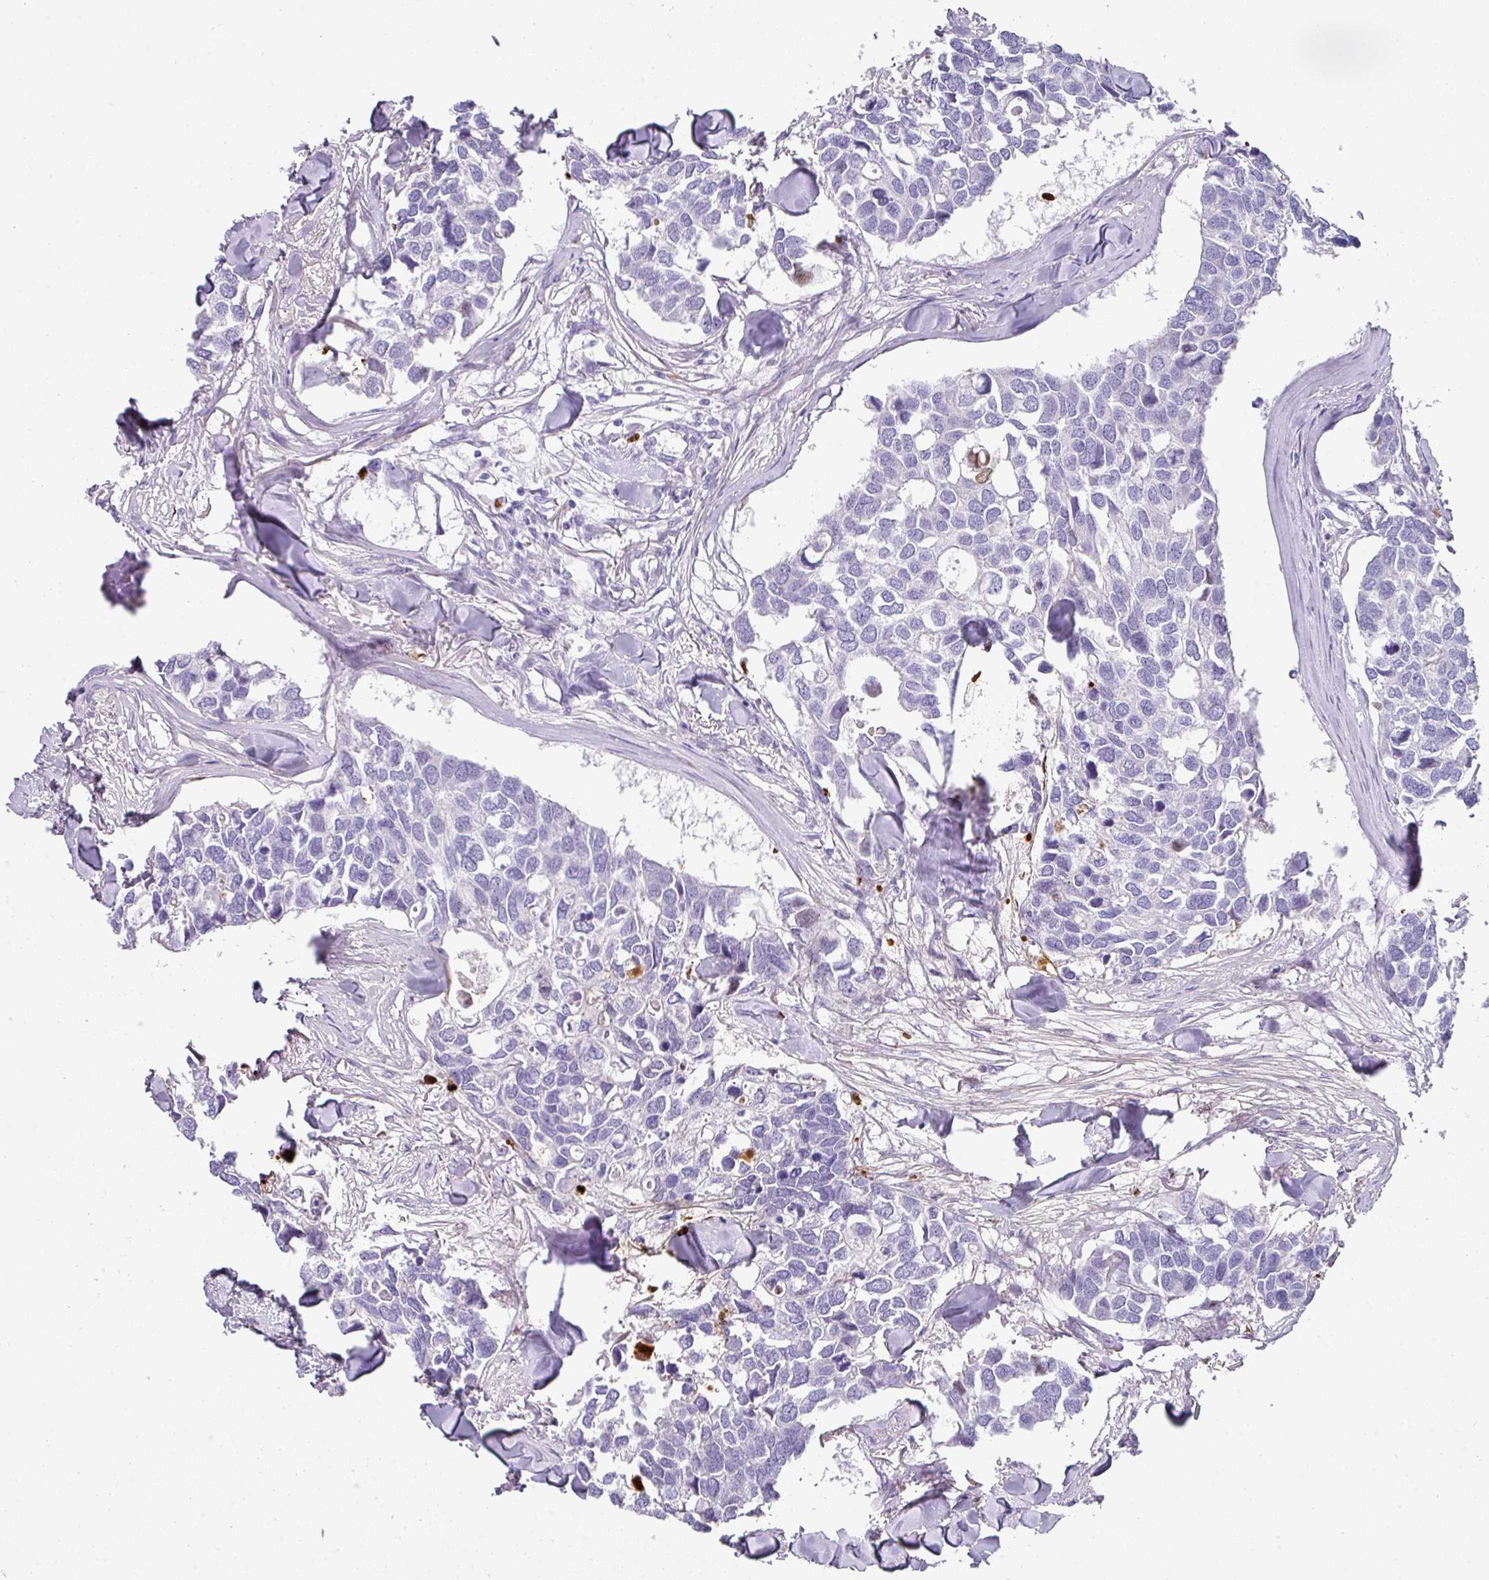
{"staining": {"intensity": "negative", "quantity": "none", "location": "none"}, "tissue": "breast cancer", "cell_type": "Tumor cells", "image_type": "cancer", "snomed": [{"axis": "morphology", "description": "Duct carcinoma"}, {"axis": "topography", "description": "Breast"}], "caption": "High power microscopy image of an immunohistochemistry histopathology image of invasive ductal carcinoma (breast), revealing no significant positivity in tumor cells.", "gene": "ANKRD29", "patient": {"sex": "female", "age": 83}}